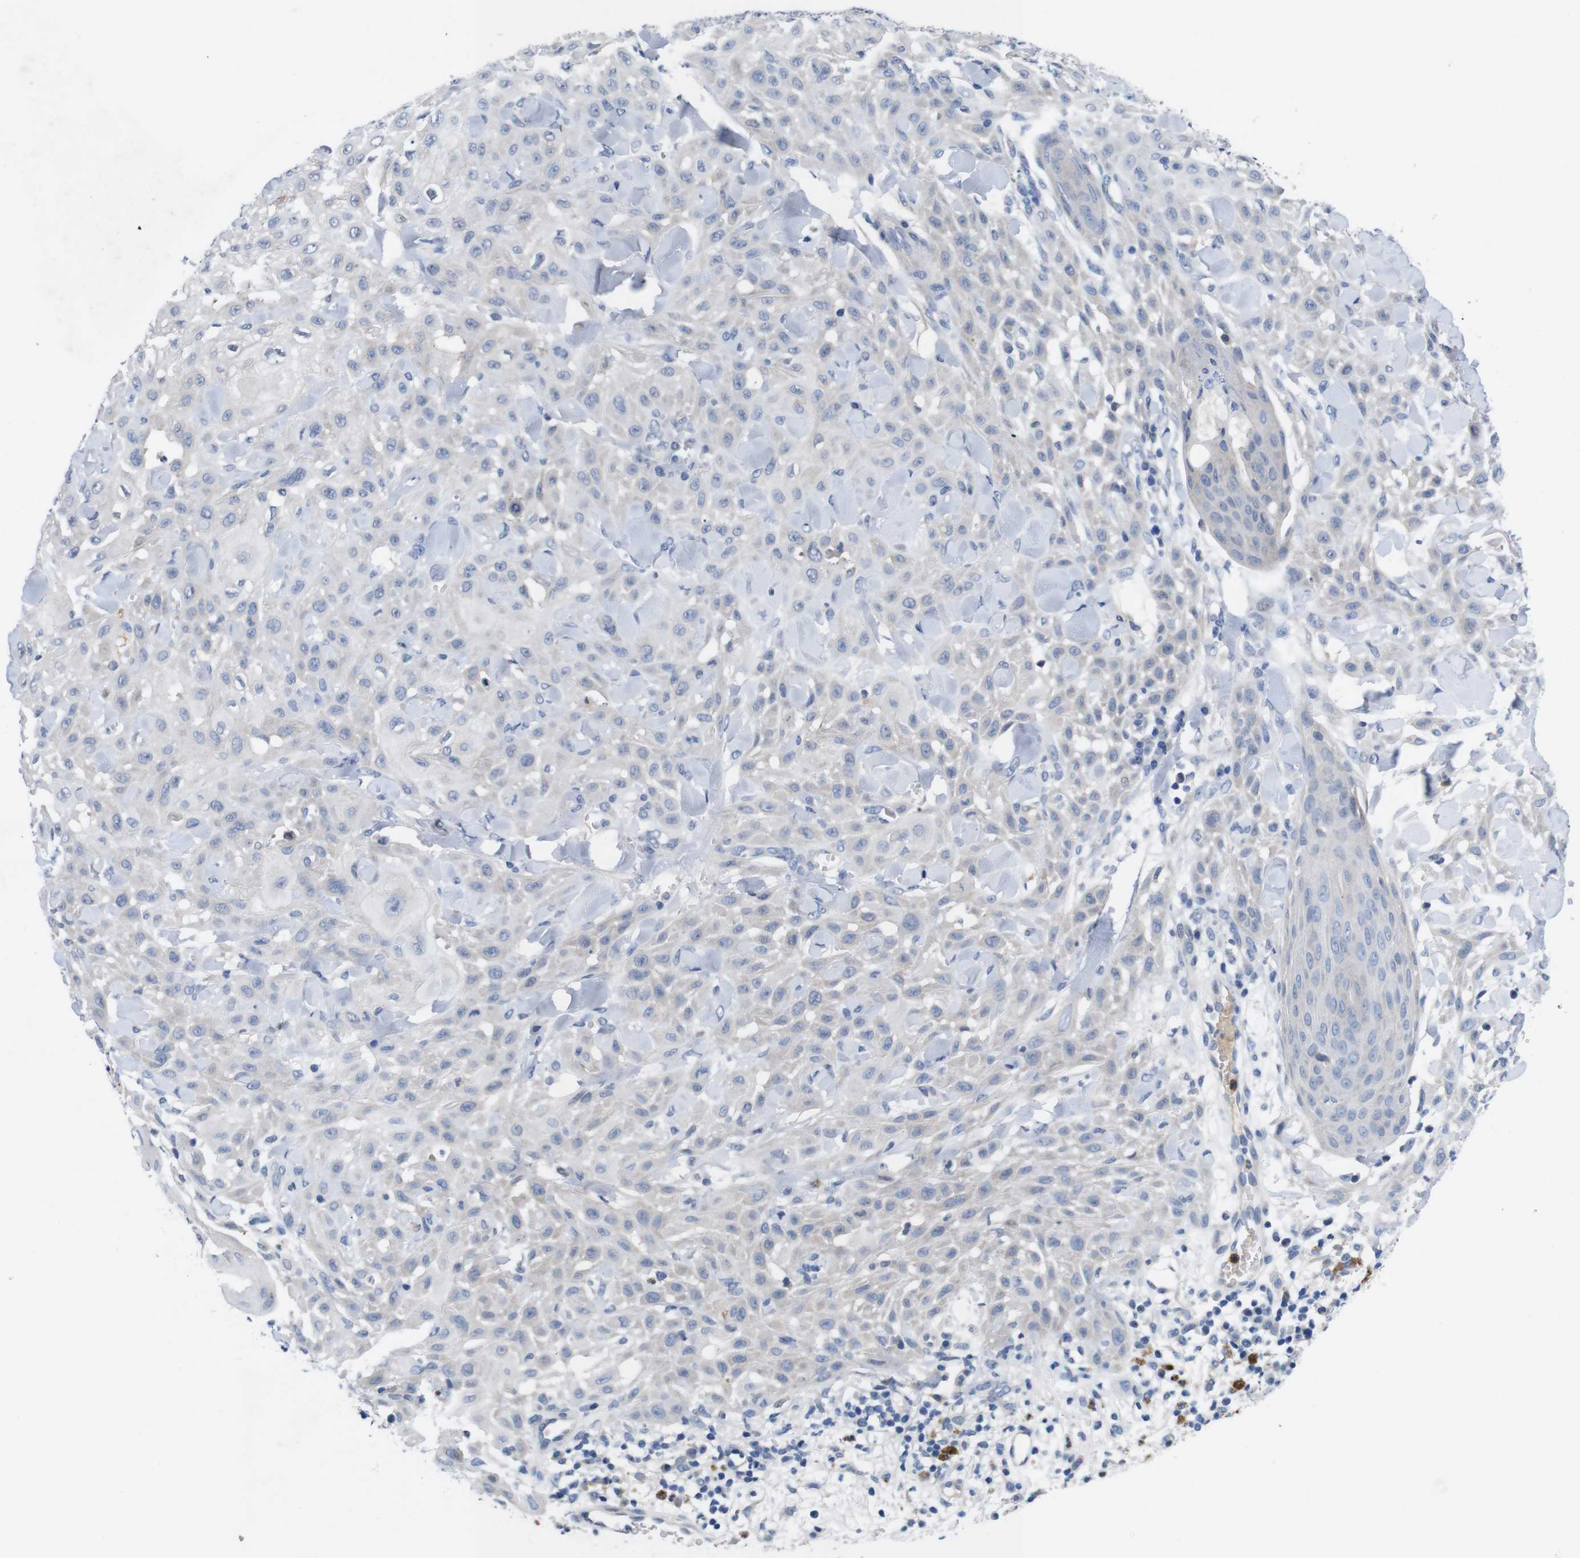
{"staining": {"intensity": "negative", "quantity": "none", "location": "none"}, "tissue": "skin cancer", "cell_type": "Tumor cells", "image_type": "cancer", "snomed": [{"axis": "morphology", "description": "Squamous cell carcinoma, NOS"}, {"axis": "topography", "description": "Skin"}], "caption": "Tumor cells show no significant staining in skin cancer.", "gene": "C1RL", "patient": {"sex": "male", "age": 24}}